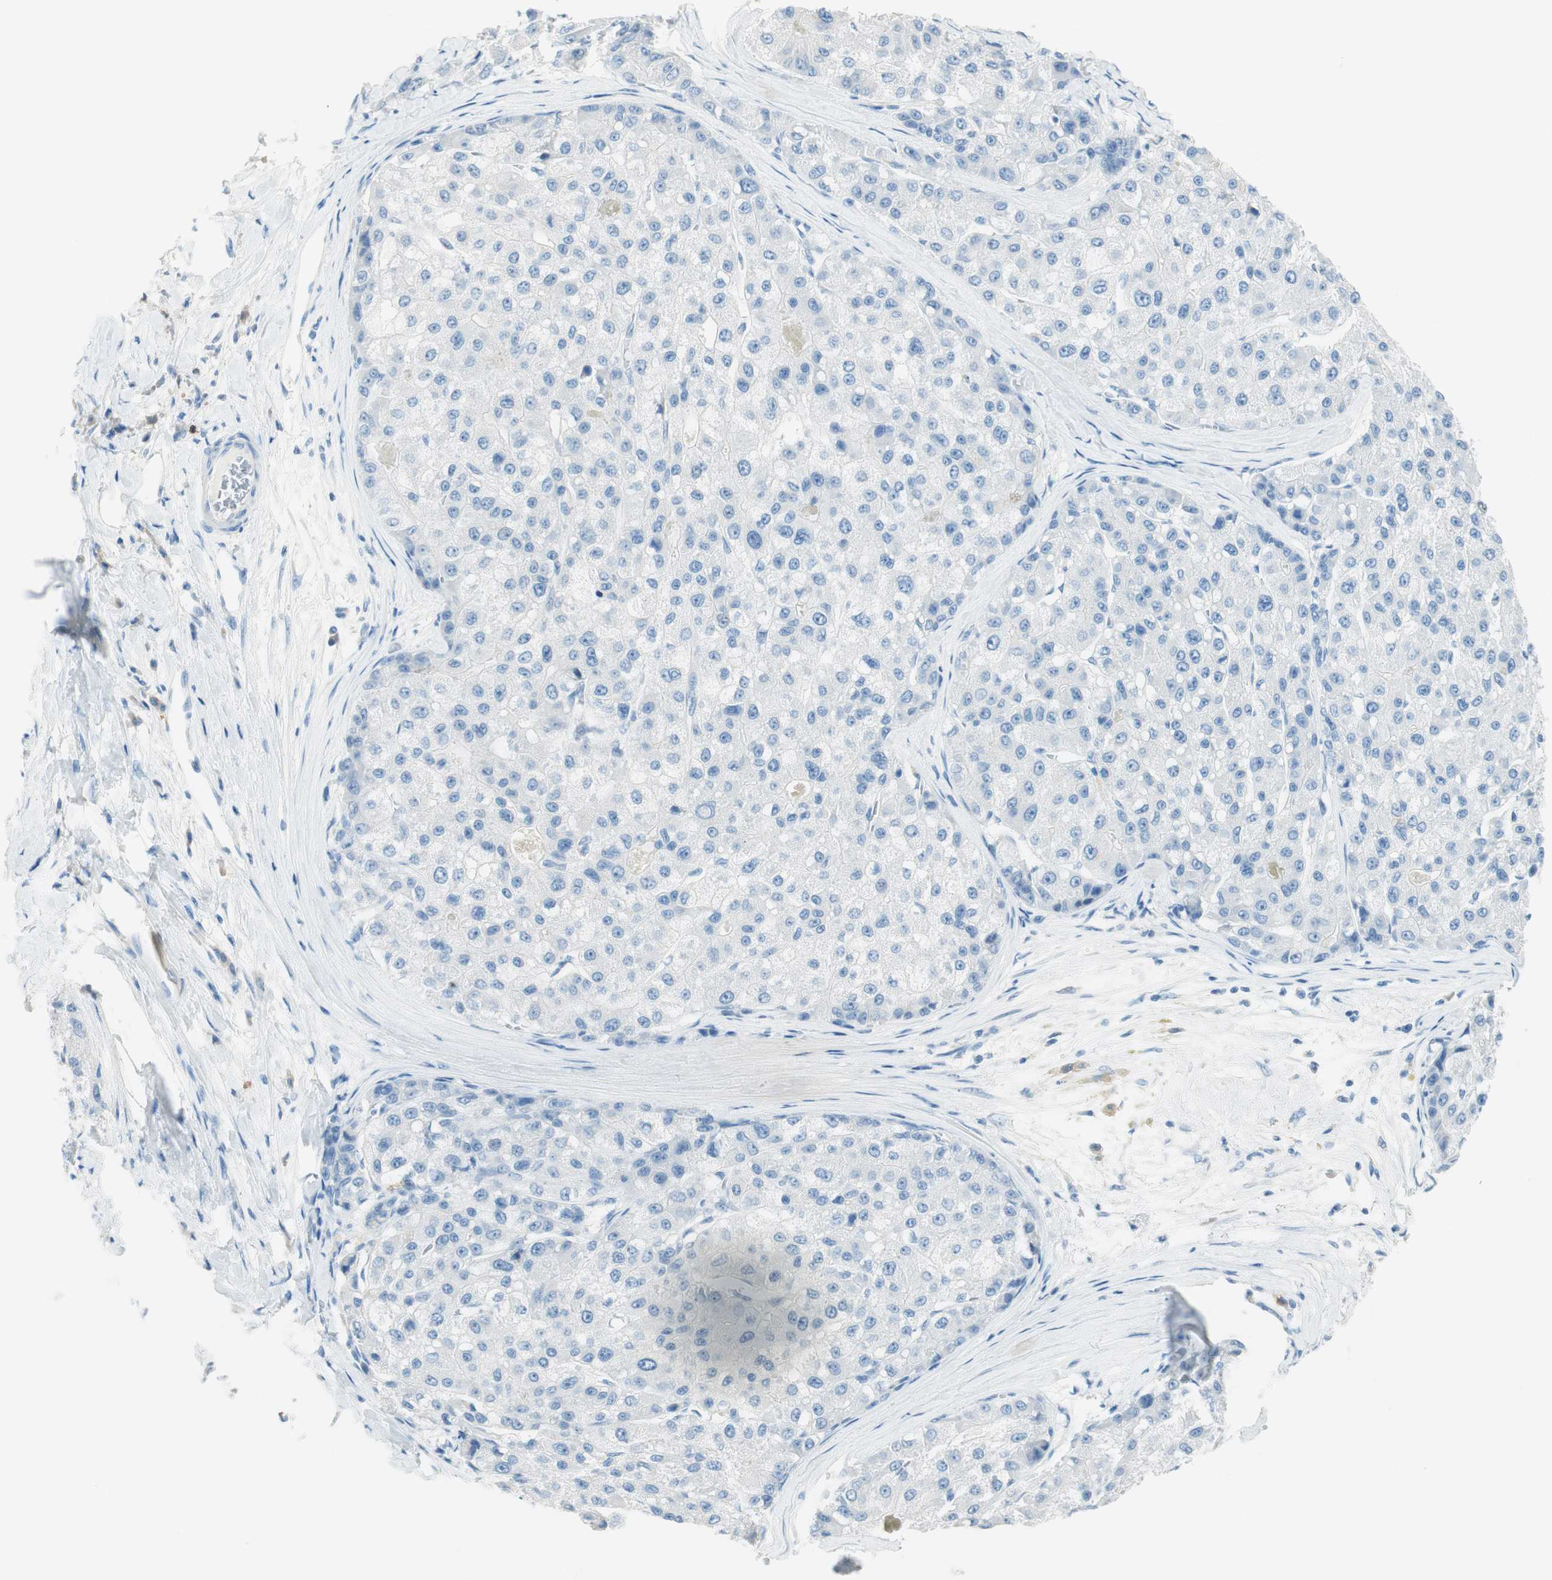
{"staining": {"intensity": "negative", "quantity": "none", "location": "none"}, "tissue": "liver cancer", "cell_type": "Tumor cells", "image_type": "cancer", "snomed": [{"axis": "morphology", "description": "Carcinoma, Hepatocellular, NOS"}, {"axis": "topography", "description": "Liver"}], "caption": "Liver hepatocellular carcinoma was stained to show a protein in brown. There is no significant staining in tumor cells. The staining was performed using DAB (3,3'-diaminobenzidine) to visualize the protein expression in brown, while the nuclei were stained in blue with hematoxylin (Magnification: 20x).", "gene": "TNFRSF13C", "patient": {"sex": "male", "age": 80}}